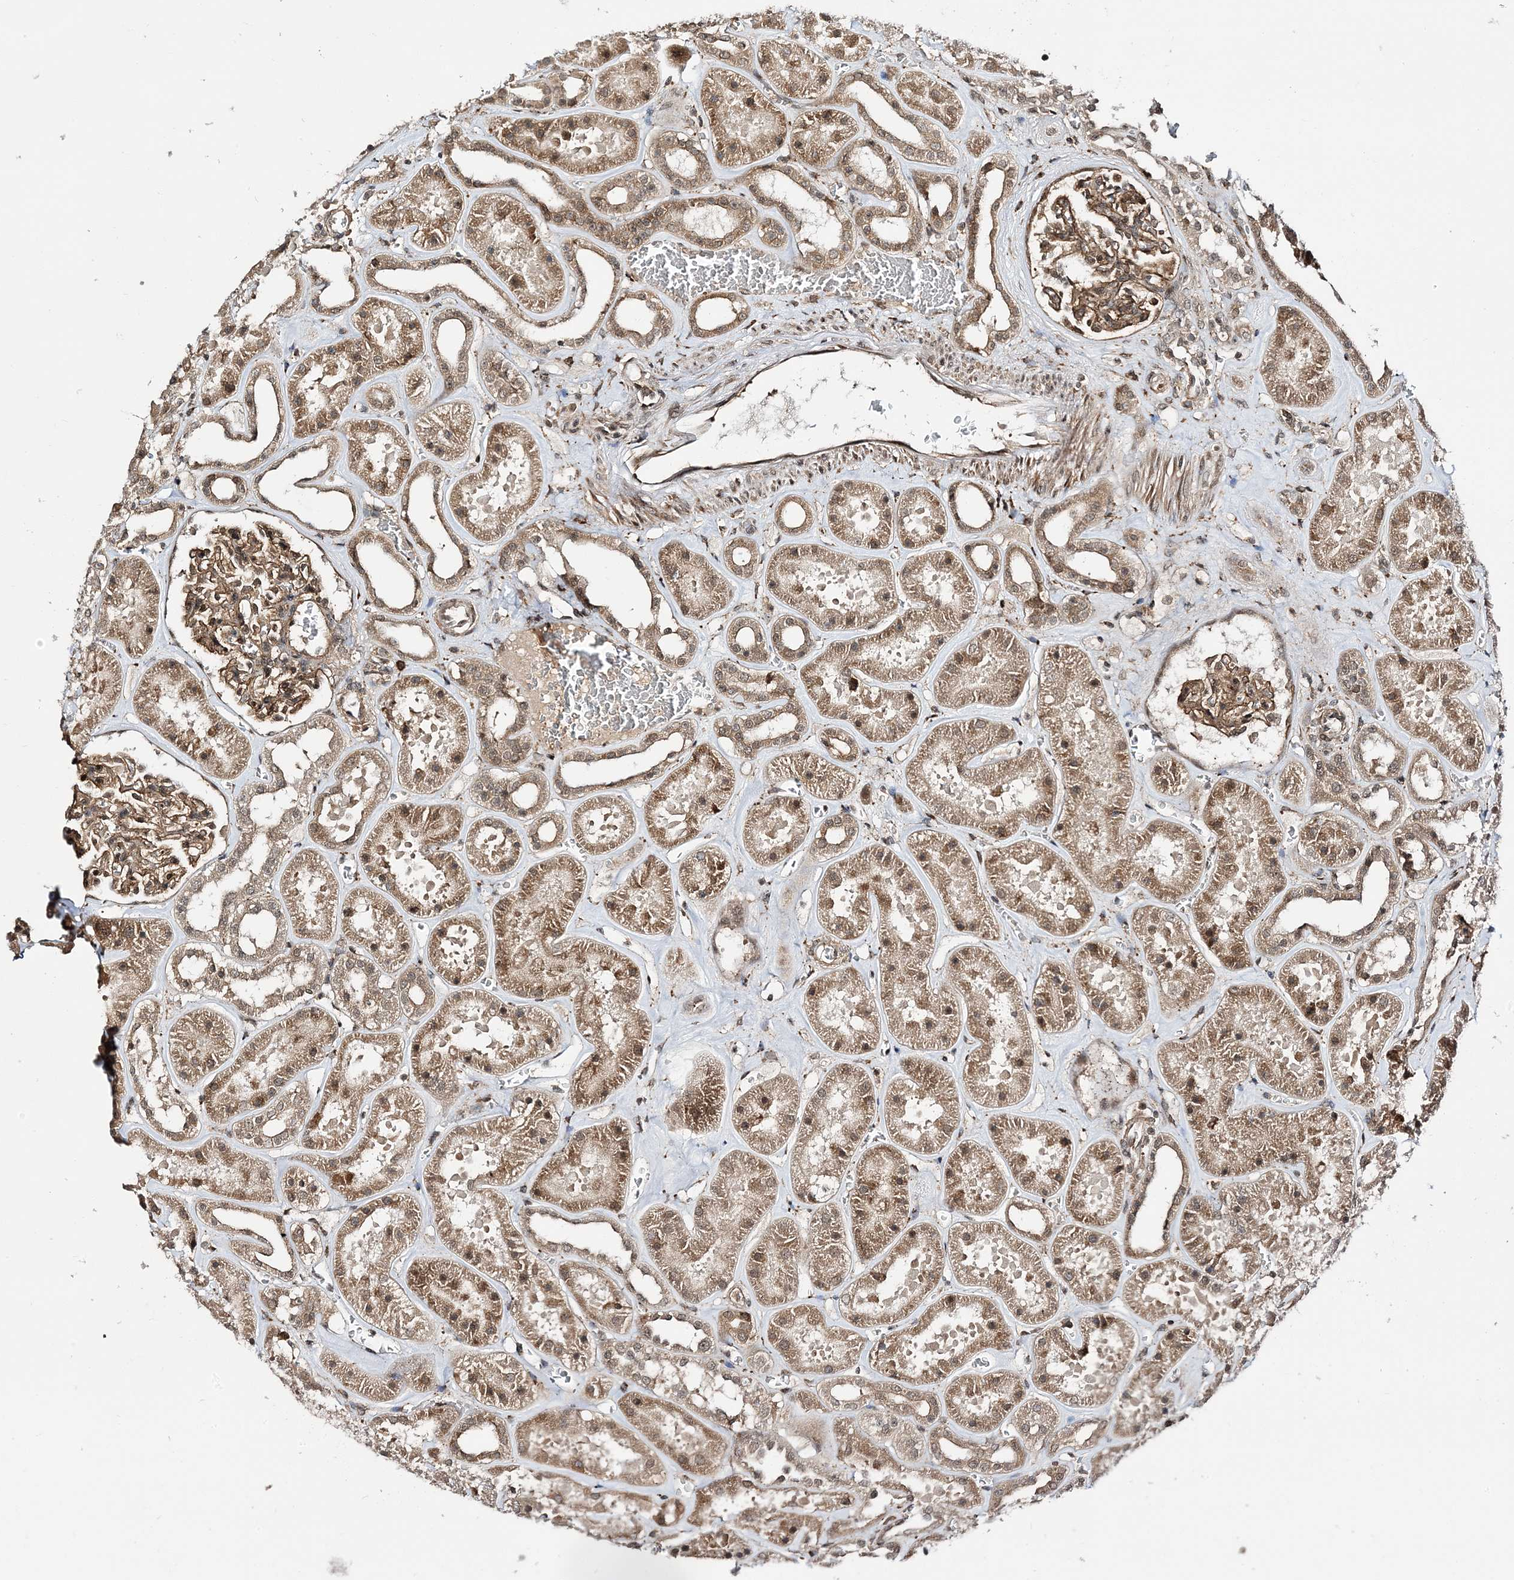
{"staining": {"intensity": "moderate", "quantity": ">75%", "location": "cytoplasmic/membranous"}, "tissue": "kidney", "cell_type": "Cells in glomeruli", "image_type": "normal", "snomed": [{"axis": "morphology", "description": "Normal tissue, NOS"}, {"axis": "topography", "description": "Kidney"}], "caption": "Immunohistochemistry (IHC) micrograph of normal kidney: human kidney stained using immunohistochemistry (IHC) shows medium levels of moderate protein expression localized specifically in the cytoplasmic/membranous of cells in glomeruli, appearing as a cytoplasmic/membranous brown color.", "gene": "METTL21A", "patient": {"sex": "female", "age": 41}}